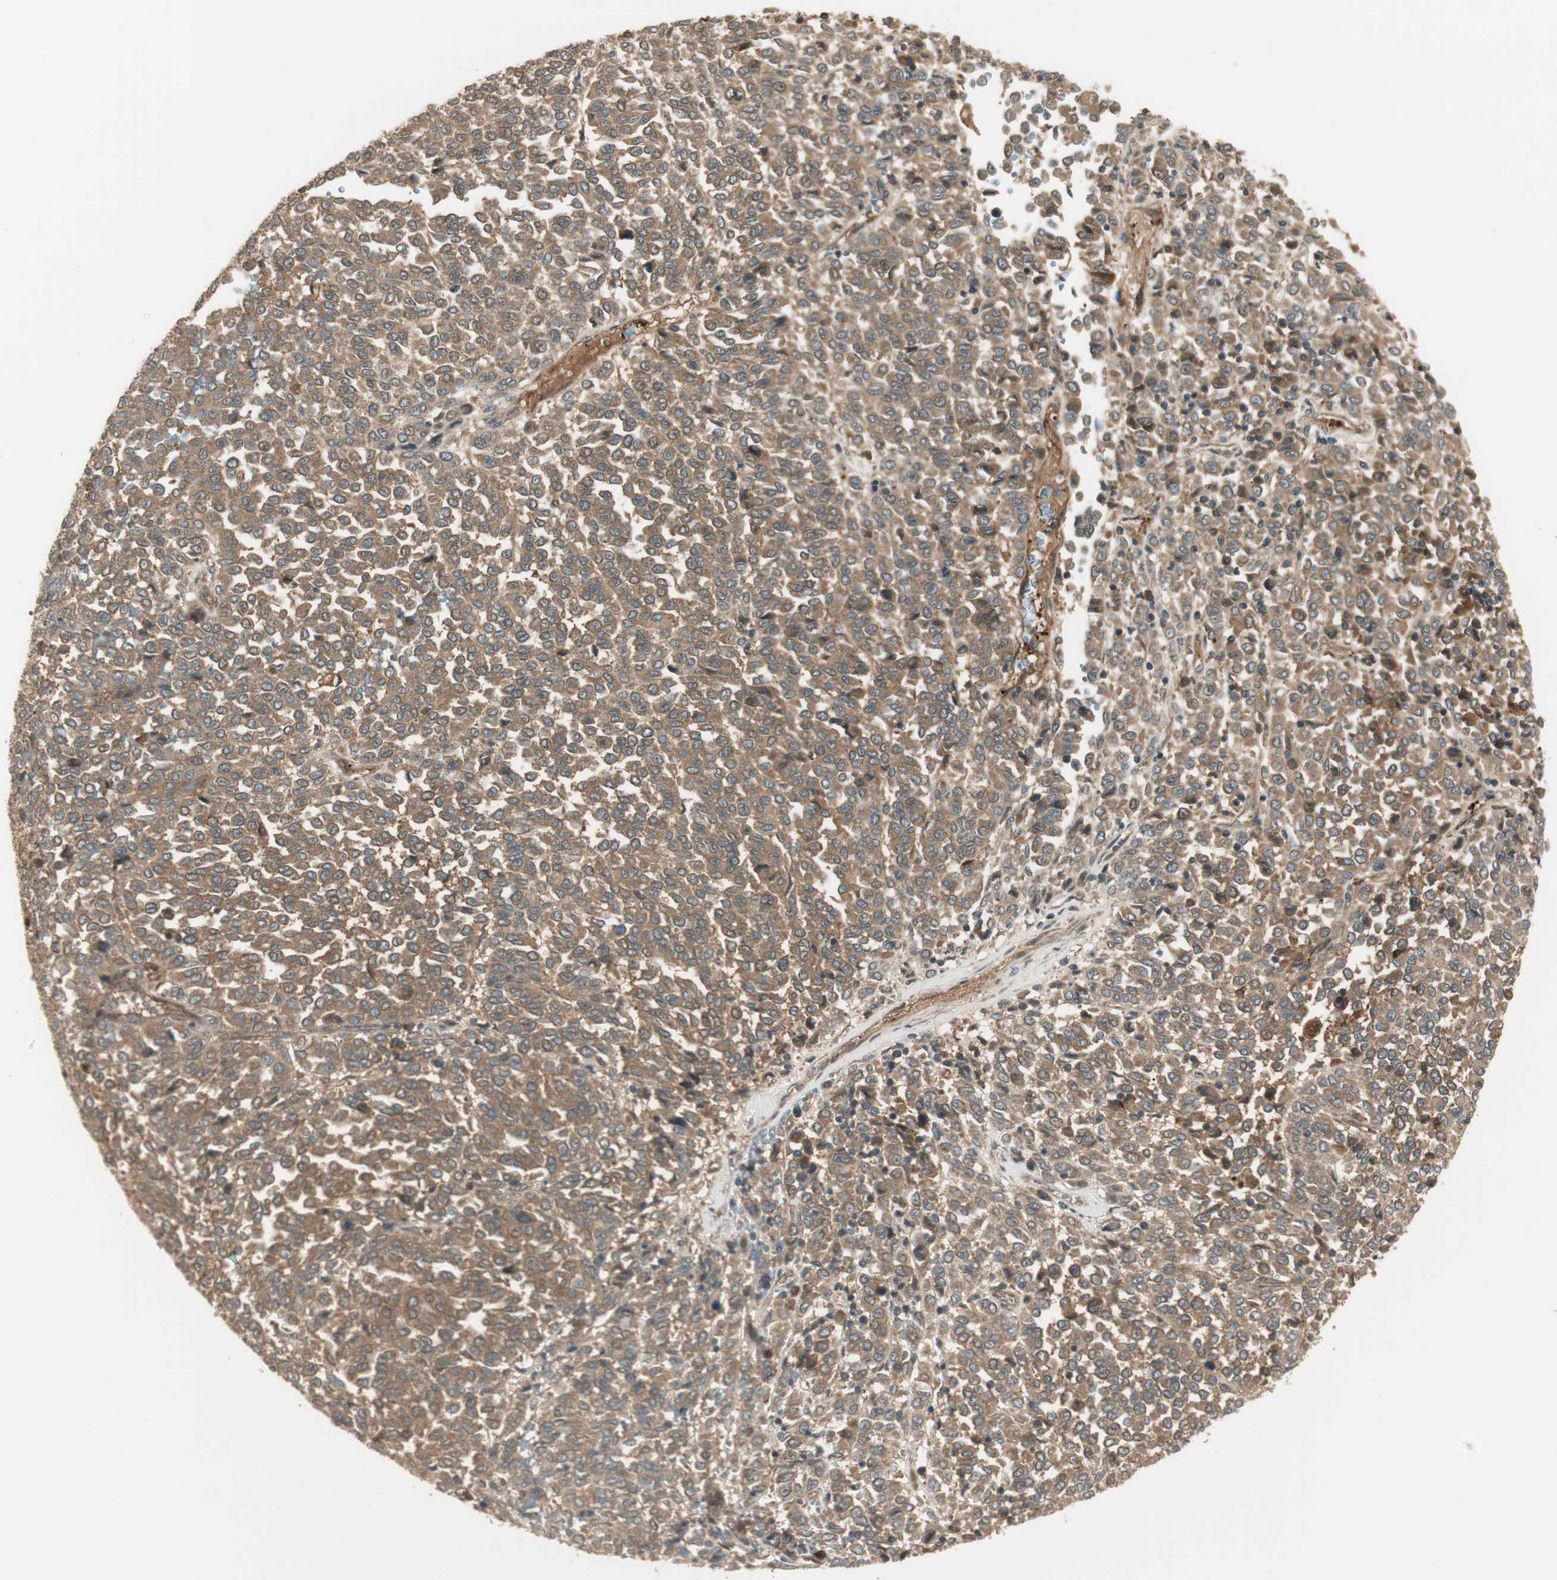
{"staining": {"intensity": "moderate", "quantity": ">75%", "location": "cytoplasmic/membranous"}, "tissue": "melanoma", "cell_type": "Tumor cells", "image_type": "cancer", "snomed": [{"axis": "morphology", "description": "Malignant melanoma, Metastatic site"}, {"axis": "topography", "description": "Pancreas"}], "caption": "Immunohistochemical staining of human melanoma shows moderate cytoplasmic/membranous protein expression in approximately >75% of tumor cells.", "gene": "PFDN5", "patient": {"sex": "female", "age": 30}}